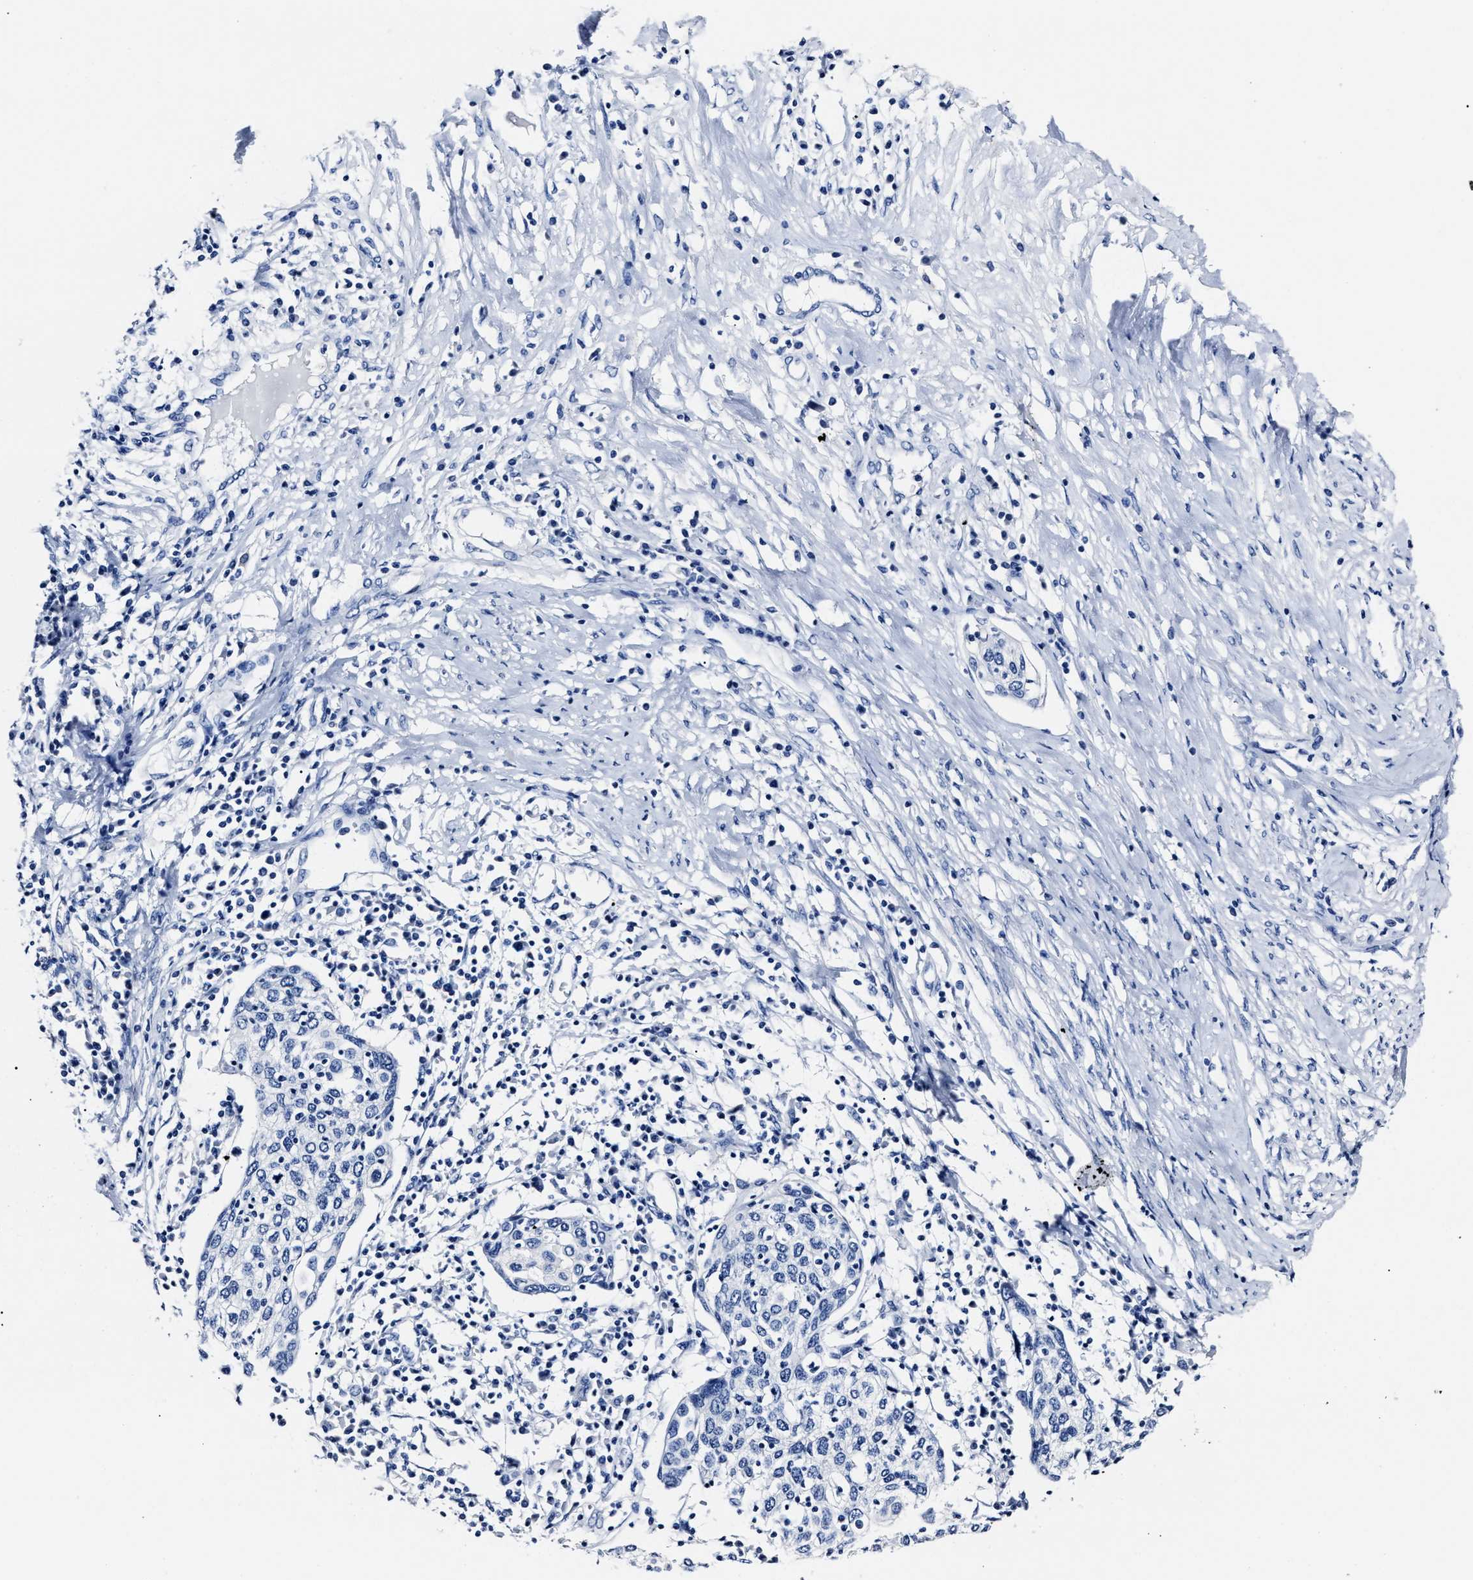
{"staining": {"intensity": "negative", "quantity": "none", "location": "none"}, "tissue": "cervical cancer", "cell_type": "Tumor cells", "image_type": "cancer", "snomed": [{"axis": "morphology", "description": "Squamous cell carcinoma, NOS"}, {"axis": "topography", "description": "Cervix"}], "caption": "Image shows no protein staining in tumor cells of squamous cell carcinoma (cervical) tissue.", "gene": "ALPG", "patient": {"sex": "female", "age": 40}}